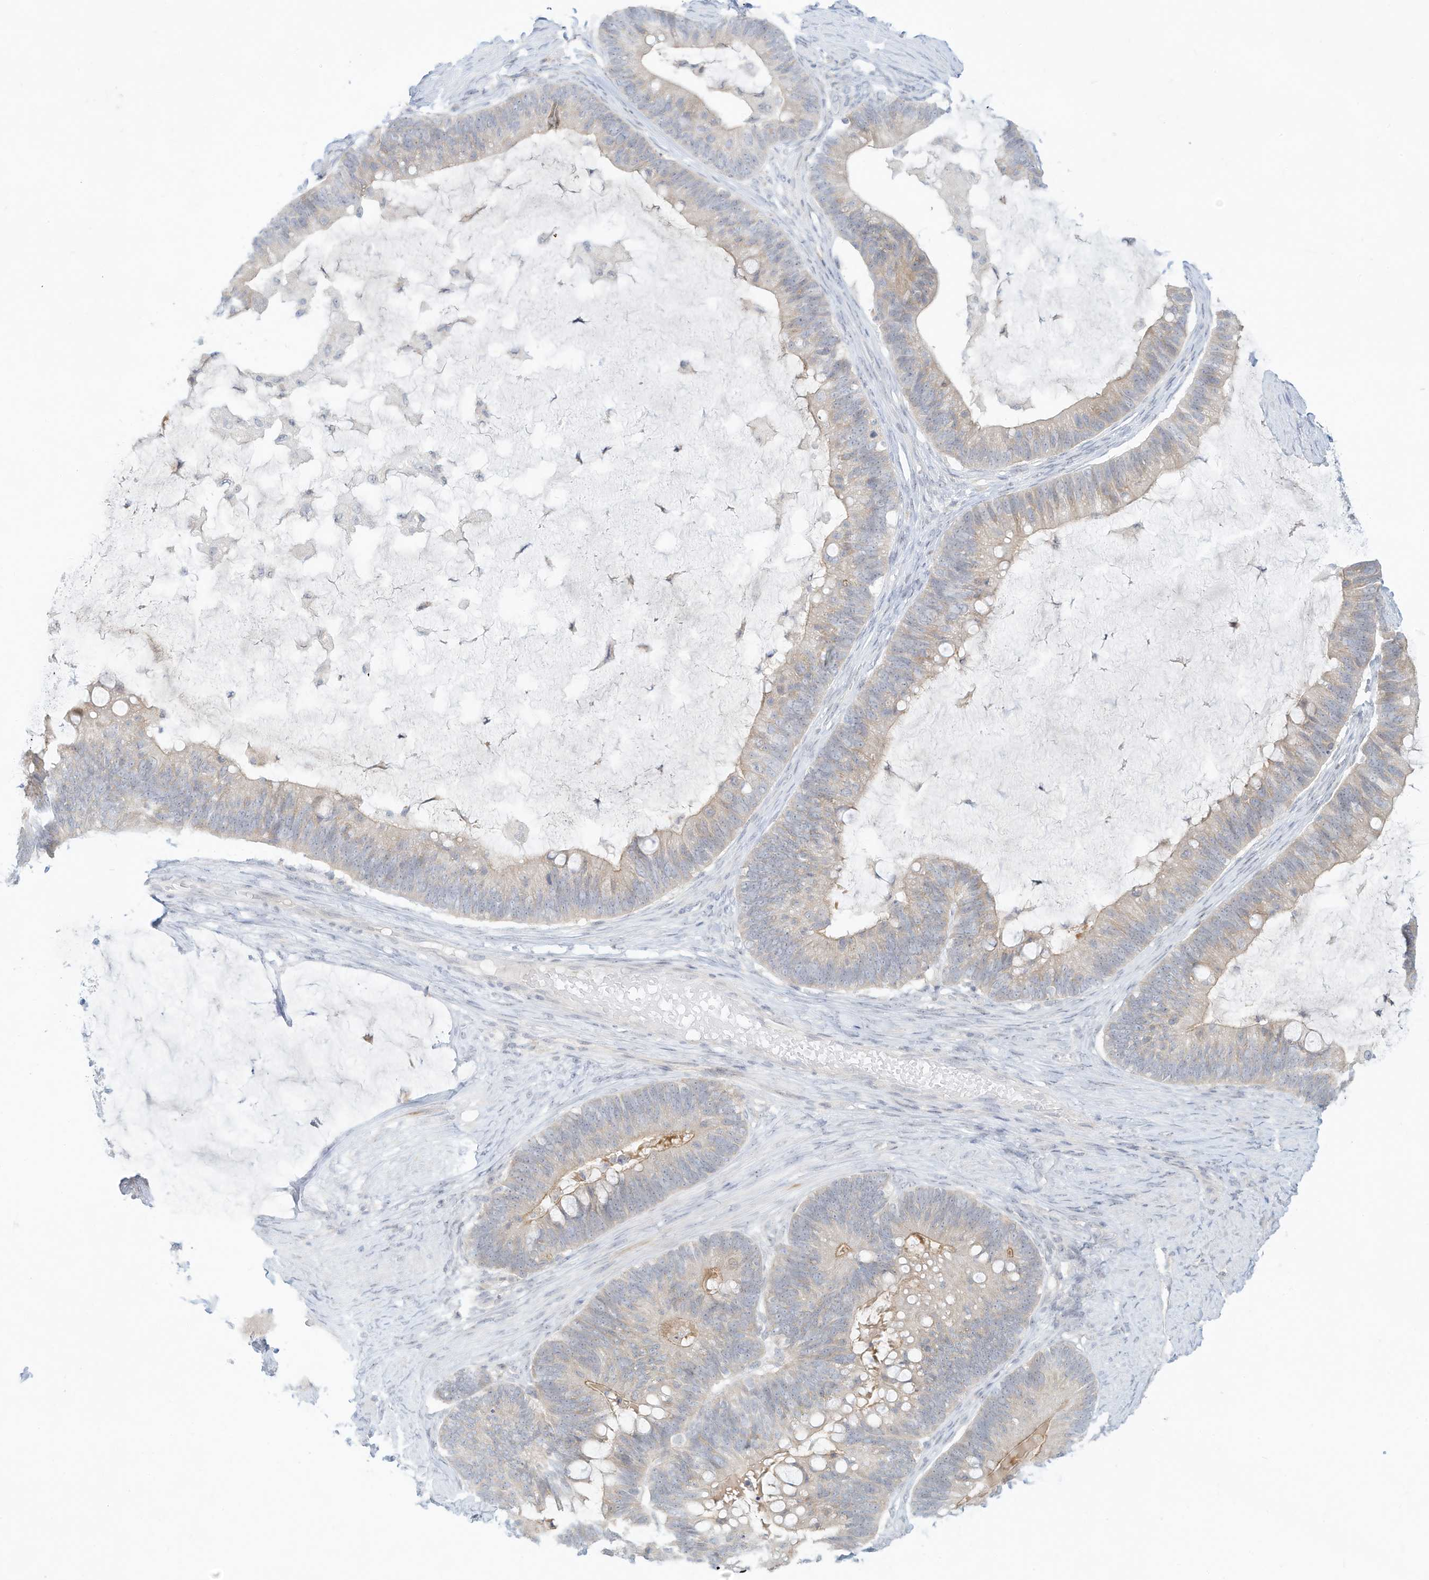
{"staining": {"intensity": "weak", "quantity": "<25%", "location": "cytoplasmic/membranous"}, "tissue": "ovarian cancer", "cell_type": "Tumor cells", "image_type": "cancer", "snomed": [{"axis": "morphology", "description": "Cystadenocarcinoma, mucinous, NOS"}, {"axis": "topography", "description": "Ovary"}], "caption": "Human ovarian cancer (mucinous cystadenocarcinoma) stained for a protein using IHC demonstrates no staining in tumor cells.", "gene": "PAK6", "patient": {"sex": "female", "age": 61}}